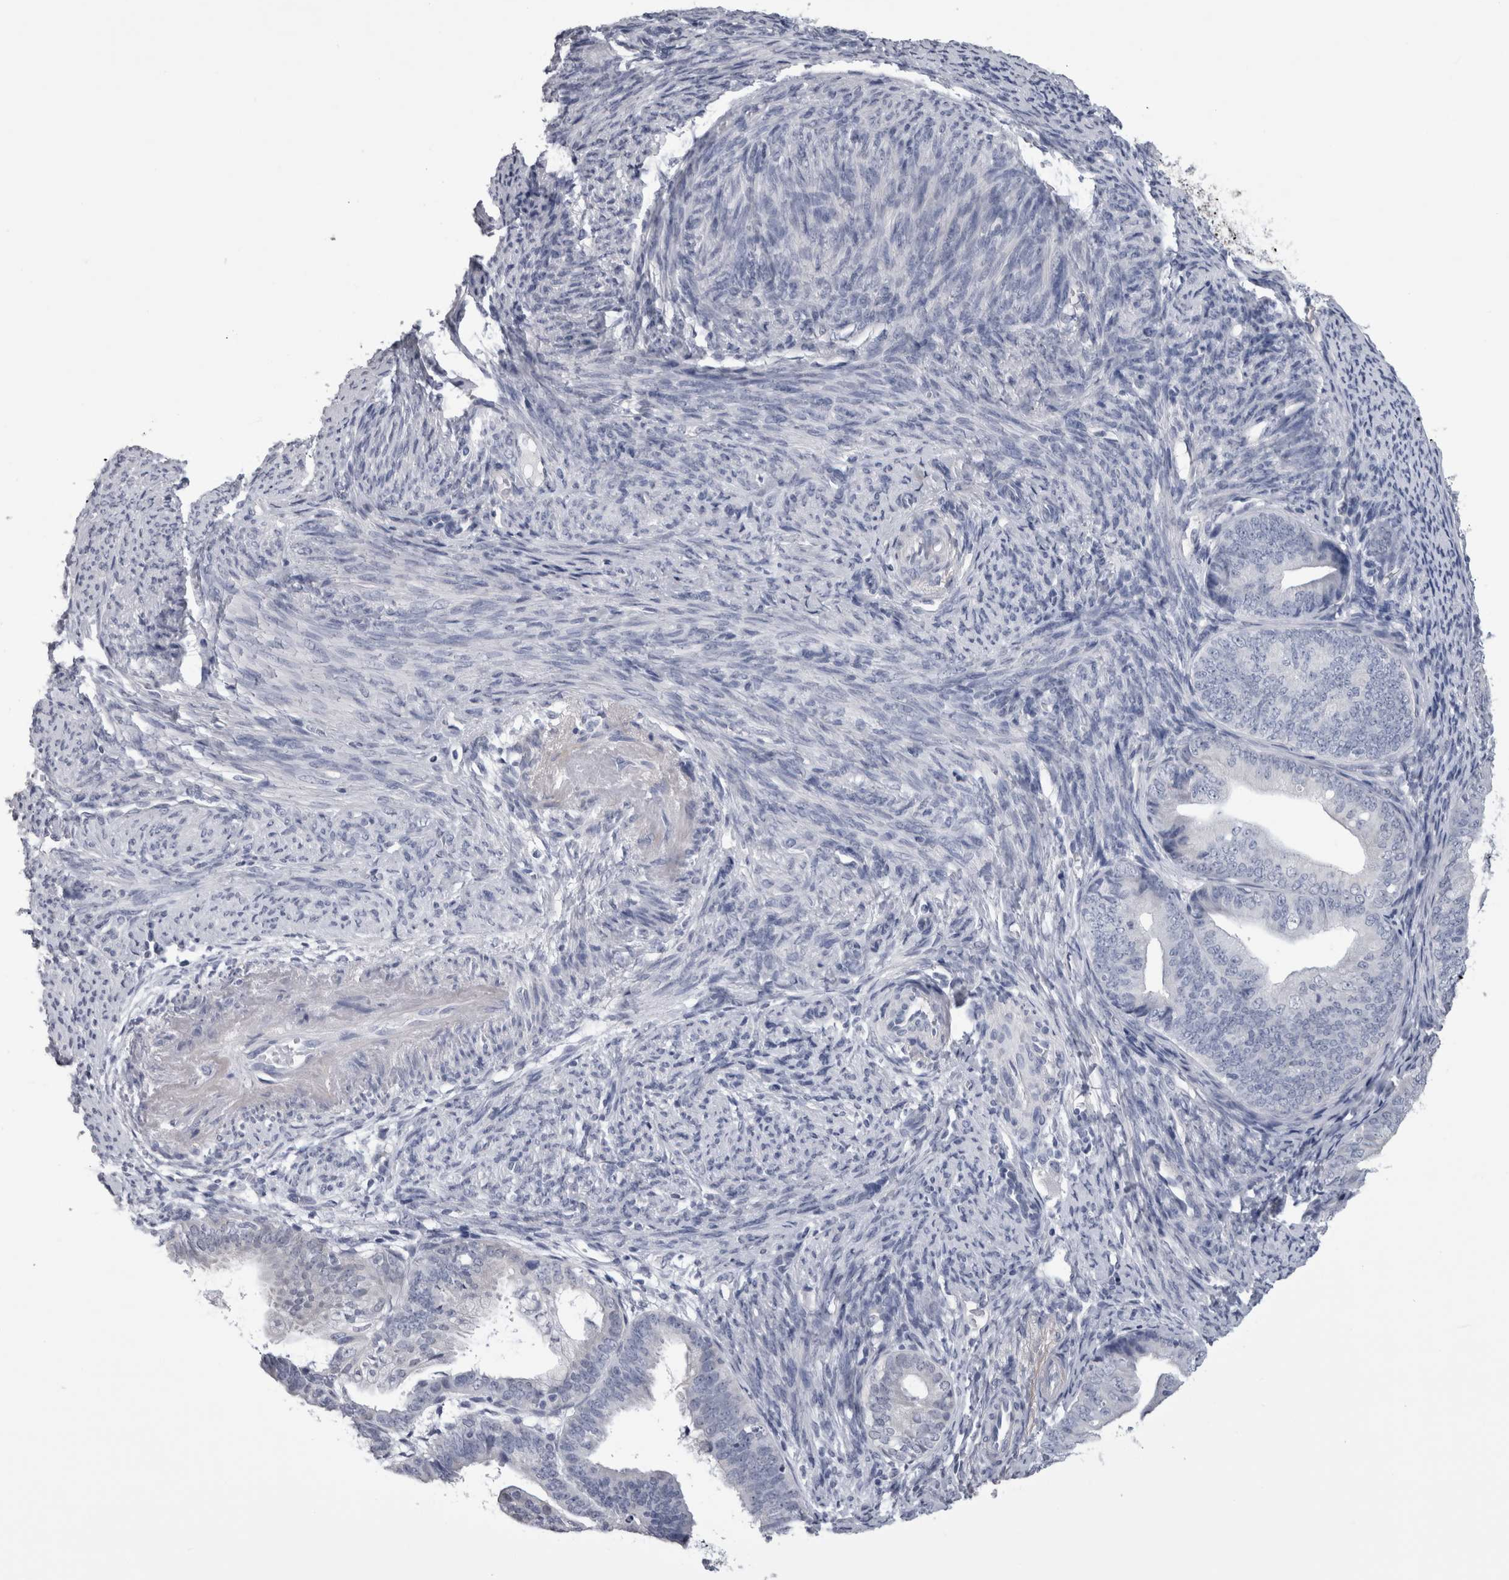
{"staining": {"intensity": "negative", "quantity": "none", "location": "none"}, "tissue": "endometrial cancer", "cell_type": "Tumor cells", "image_type": "cancer", "snomed": [{"axis": "morphology", "description": "Adenocarcinoma, NOS"}, {"axis": "topography", "description": "Endometrium"}], "caption": "Immunohistochemical staining of adenocarcinoma (endometrial) shows no significant expression in tumor cells.", "gene": "AFMID", "patient": {"sex": "female", "age": 63}}